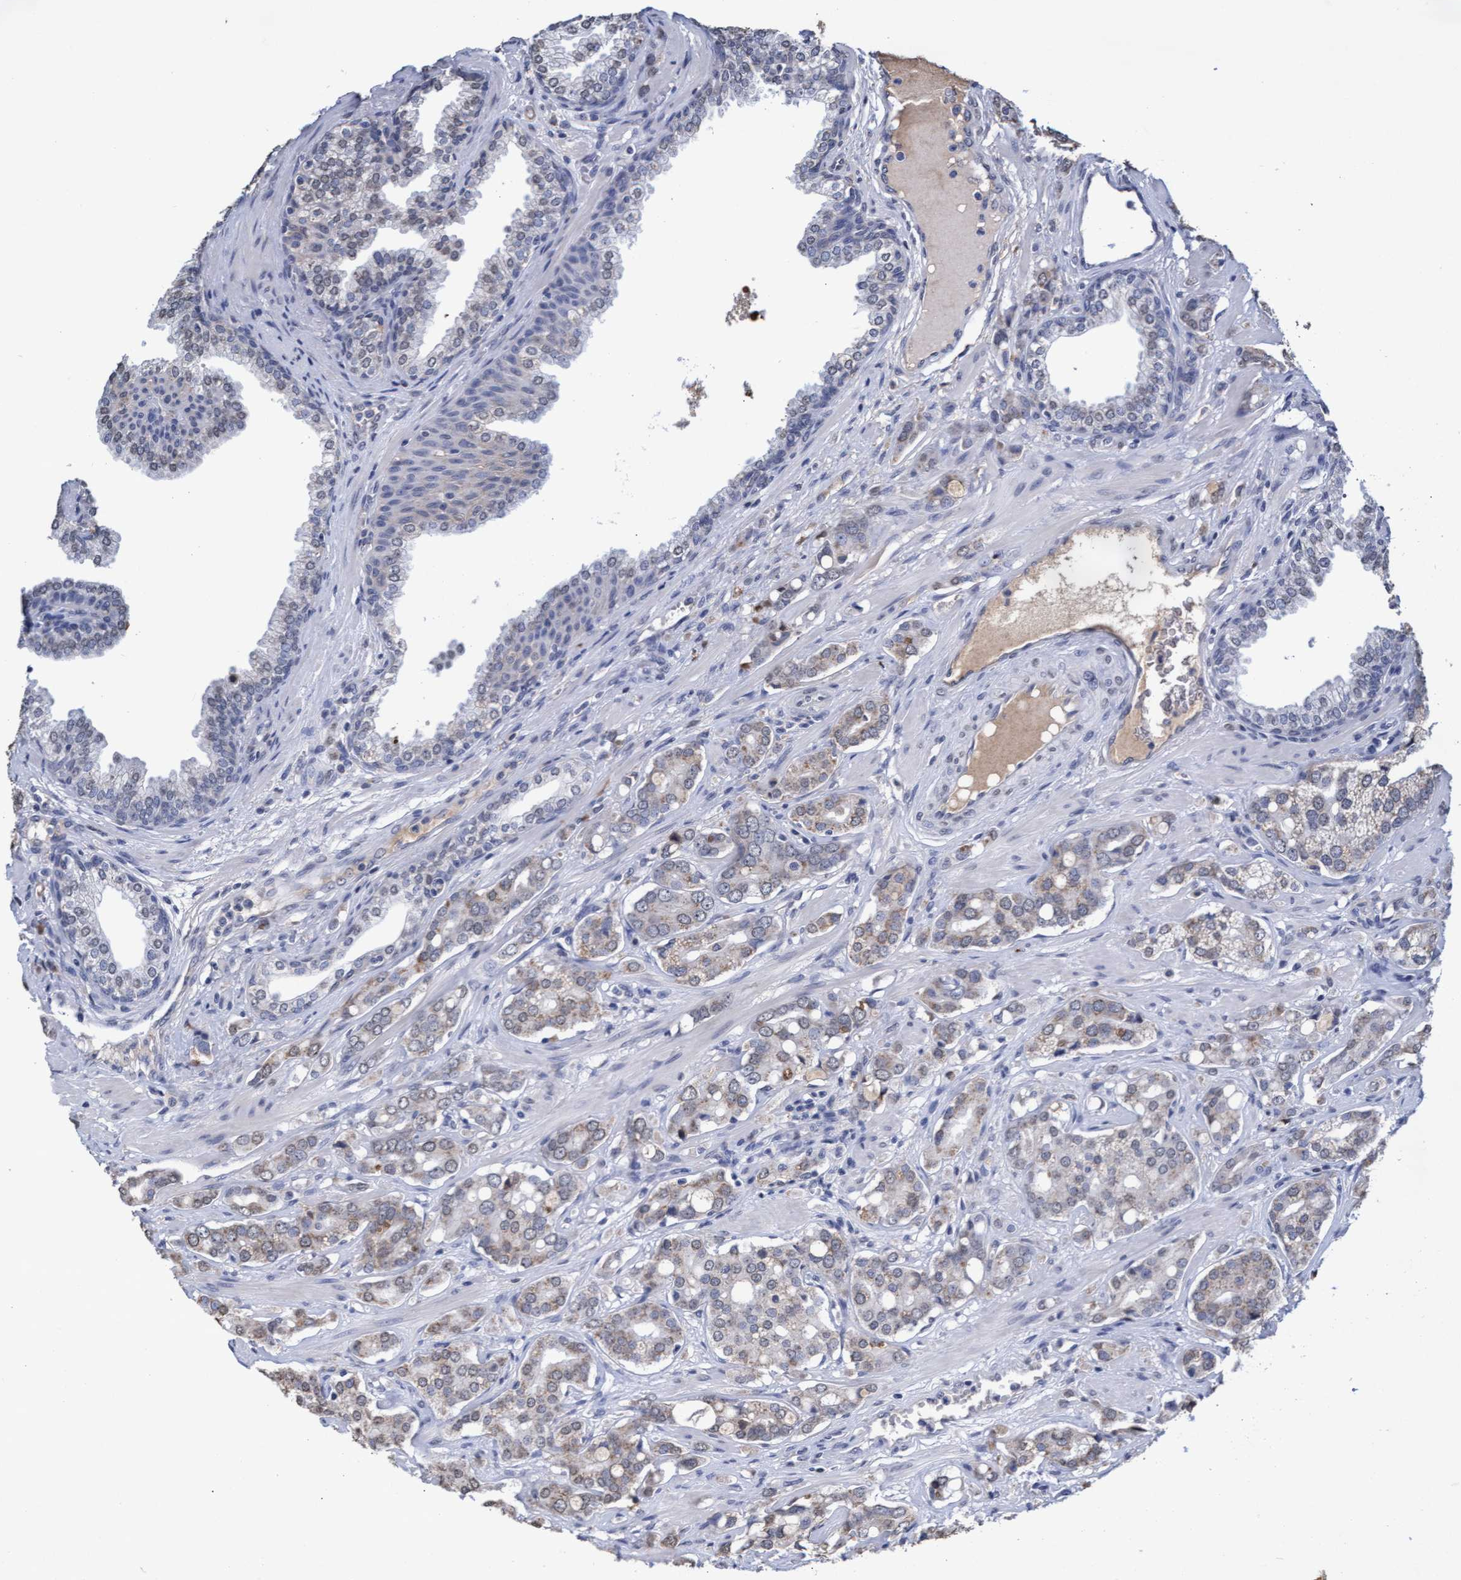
{"staining": {"intensity": "weak", "quantity": "<25%", "location": "cytoplasmic/membranous"}, "tissue": "prostate cancer", "cell_type": "Tumor cells", "image_type": "cancer", "snomed": [{"axis": "morphology", "description": "Adenocarcinoma, High grade"}, {"axis": "topography", "description": "Prostate"}], "caption": "Immunohistochemistry (IHC) histopathology image of neoplastic tissue: high-grade adenocarcinoma (prostate) stained with DAB demonstrates no significant protein expression in tumor cells. (DAB immunohistochemistry (IHC) visualized using brightfield microscopy, high magnification).", "gene": "GPR39", "patient": {"sex": "male", "age": 52}}